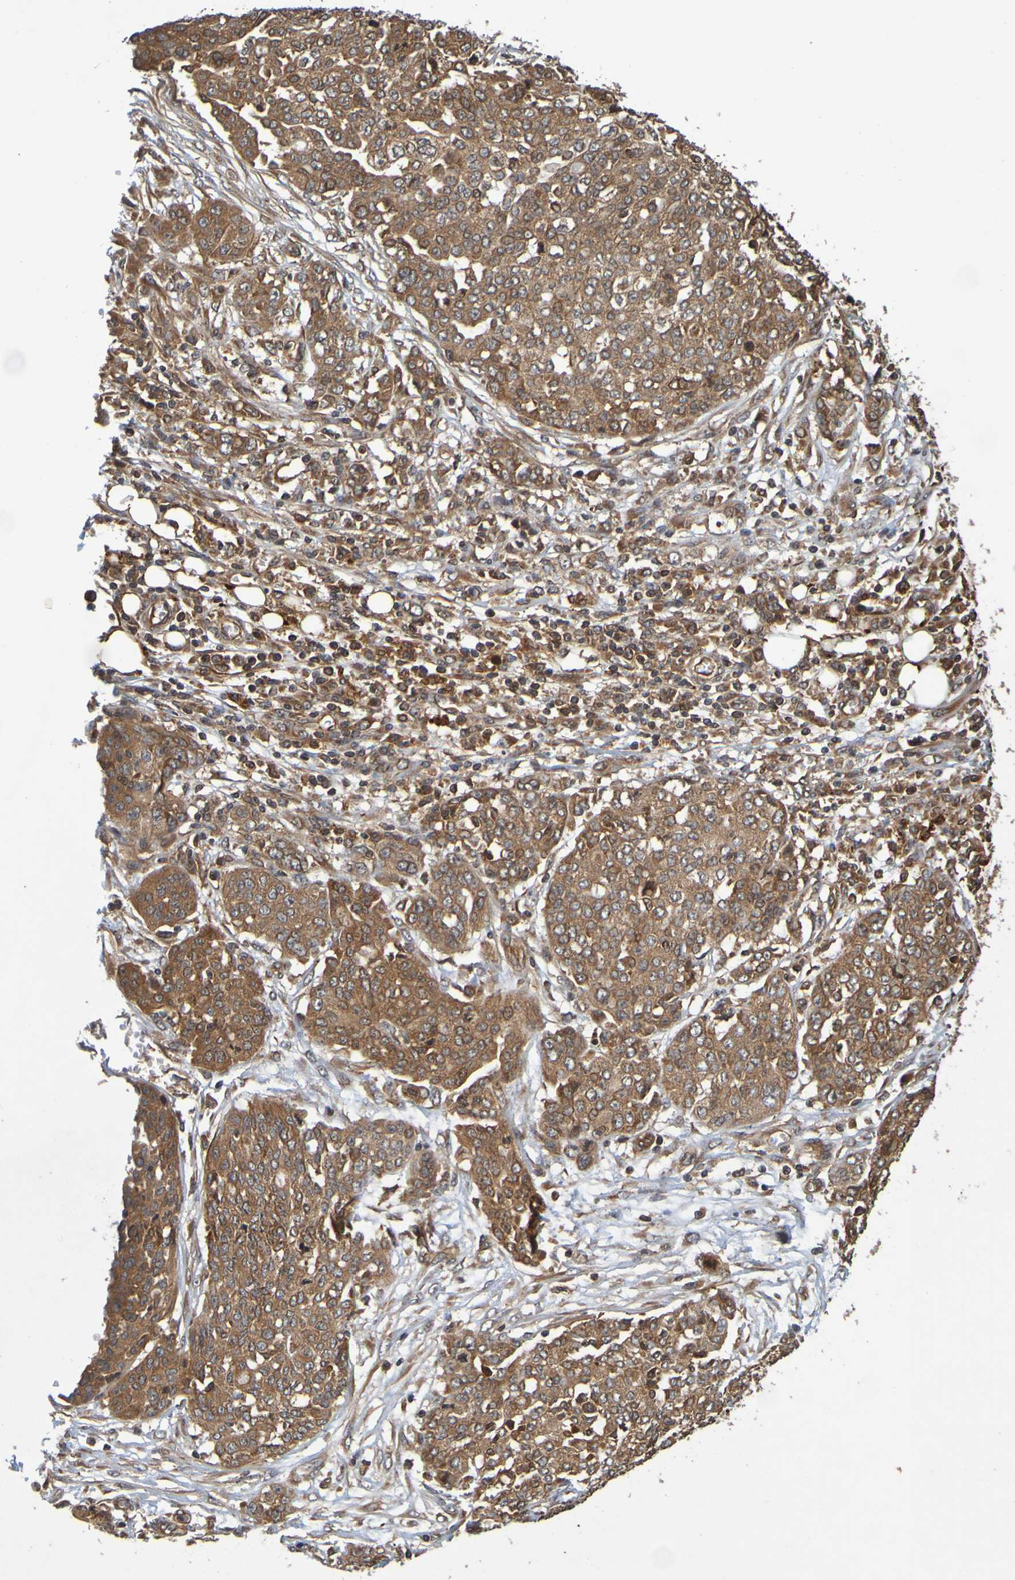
{"staining": {"intensity": "moderate", "quantity": ">75%", "location": "cytoplasmic/membranous"}, "tissue": "ovarian cancer", "cell_type": "Tumor cells", "image_type": "cancer", "snomed": [{"axis": "morphology", "description": "Cystadenocarcinoma, serous, NOS"}, {"axis": "topography", "description": "Soft tissue"}, {"axis": "topography", "description": "Ovary"}], "caption": "The immunohistochemical stain highlights moderate cytoplasmic/membranous staining in tumor cells of serous cystadenocarcinoma (ovarian) tissue. Using DAB (brown) and hematoxylin (blue) stains, captured at high magnification using brightfield microscopy.", "gene": "OCRL", "patient": {"sex": "female", "age": 57}}